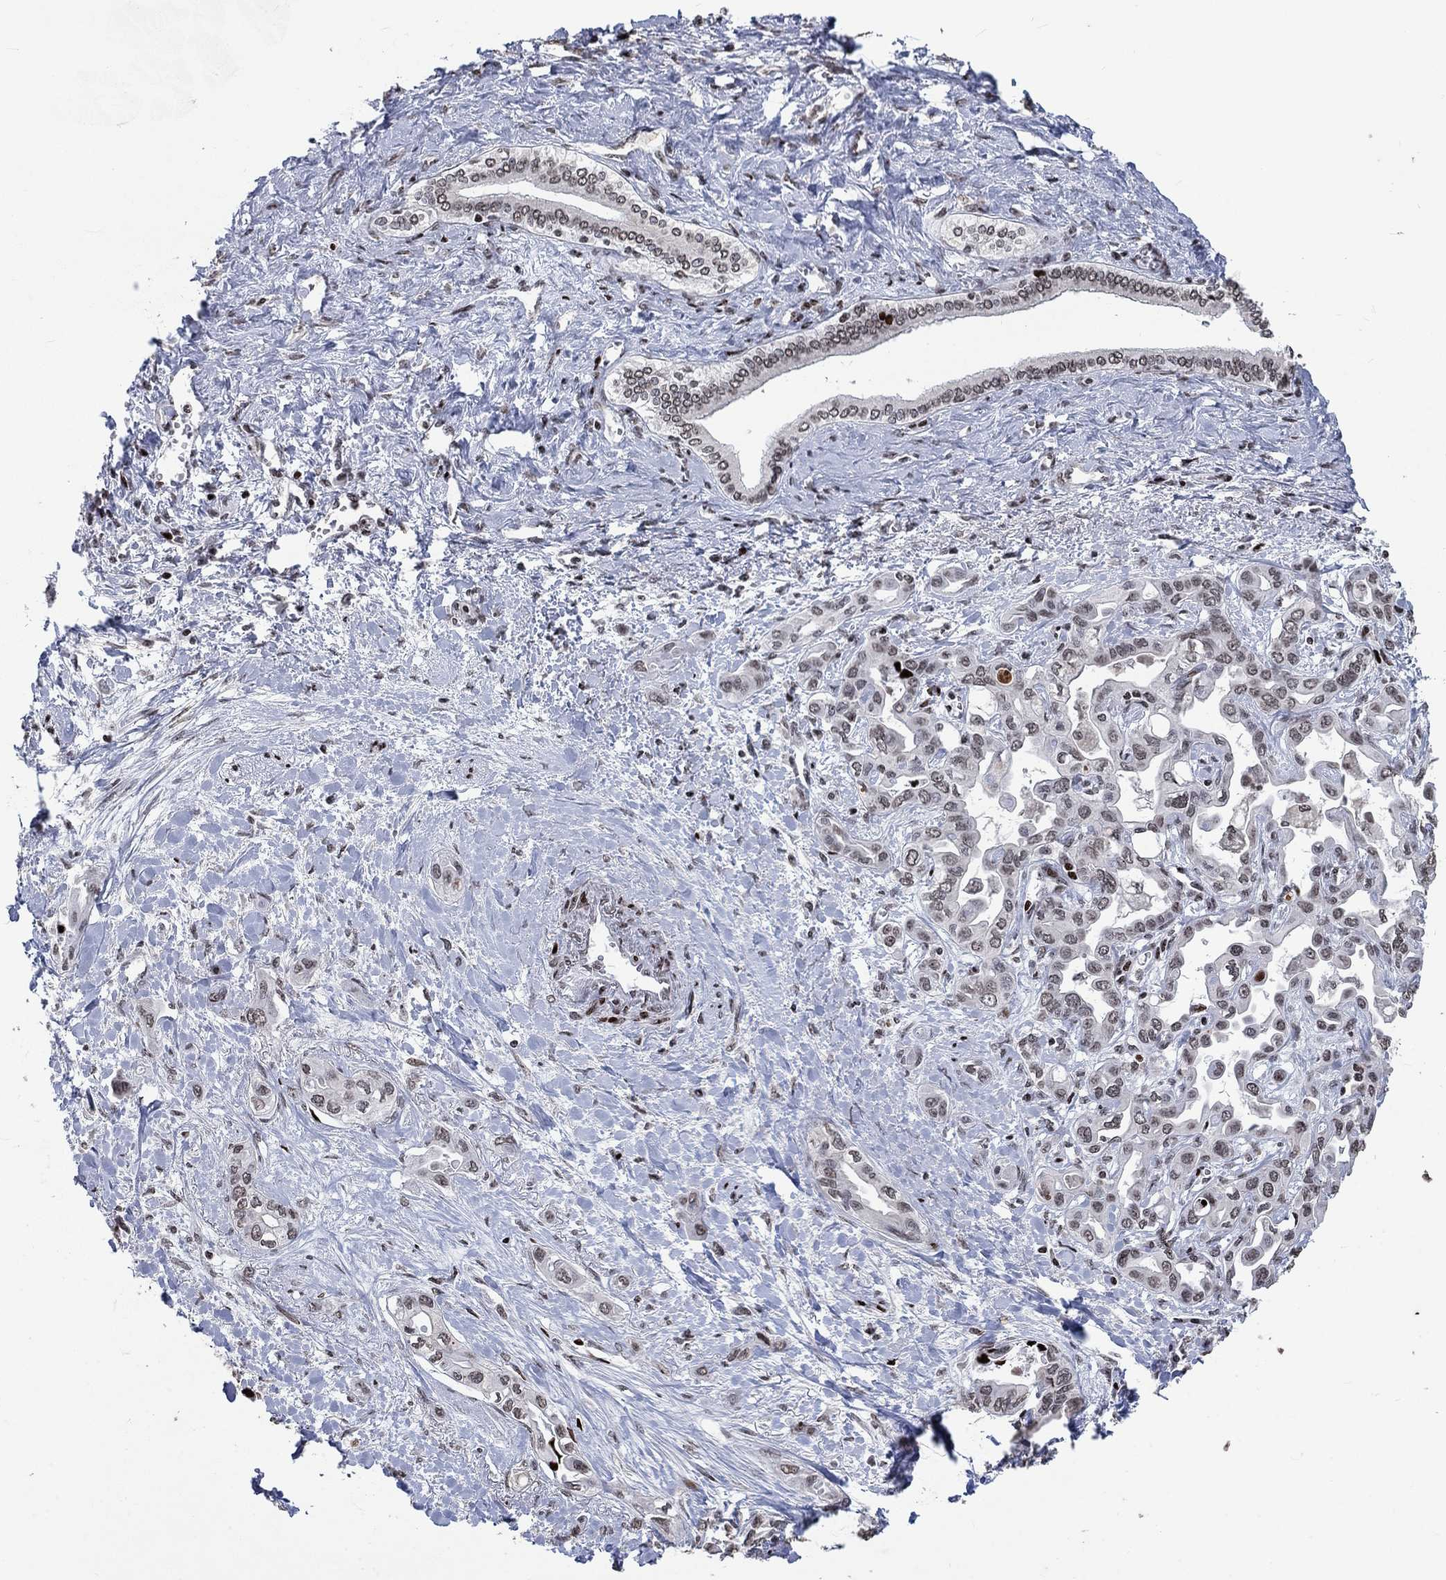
{"staining": {"intensity": "weak", "quantity": "<25%", "location": "nuclear"}, "tissue": "liver cancer", "cell_type": "Tumor cells", "image_type": "cancer", "snomed": [{"axis": "morphology", "description": "Cholangiocarcinoma"}, {"axis": "topography", "description": "Liver"}], "caption": "This is a image of IHC staining of liver cholangiocarcinoma, which shows no staining in tumor cells. The staining is performed using DAB (3,3'-diaminobenzidine) brown chromogen with nuclei counter-stained in using hematoxylin.", "gene": "SRSF3", "patient": {"sex": "female", "age": 64}}